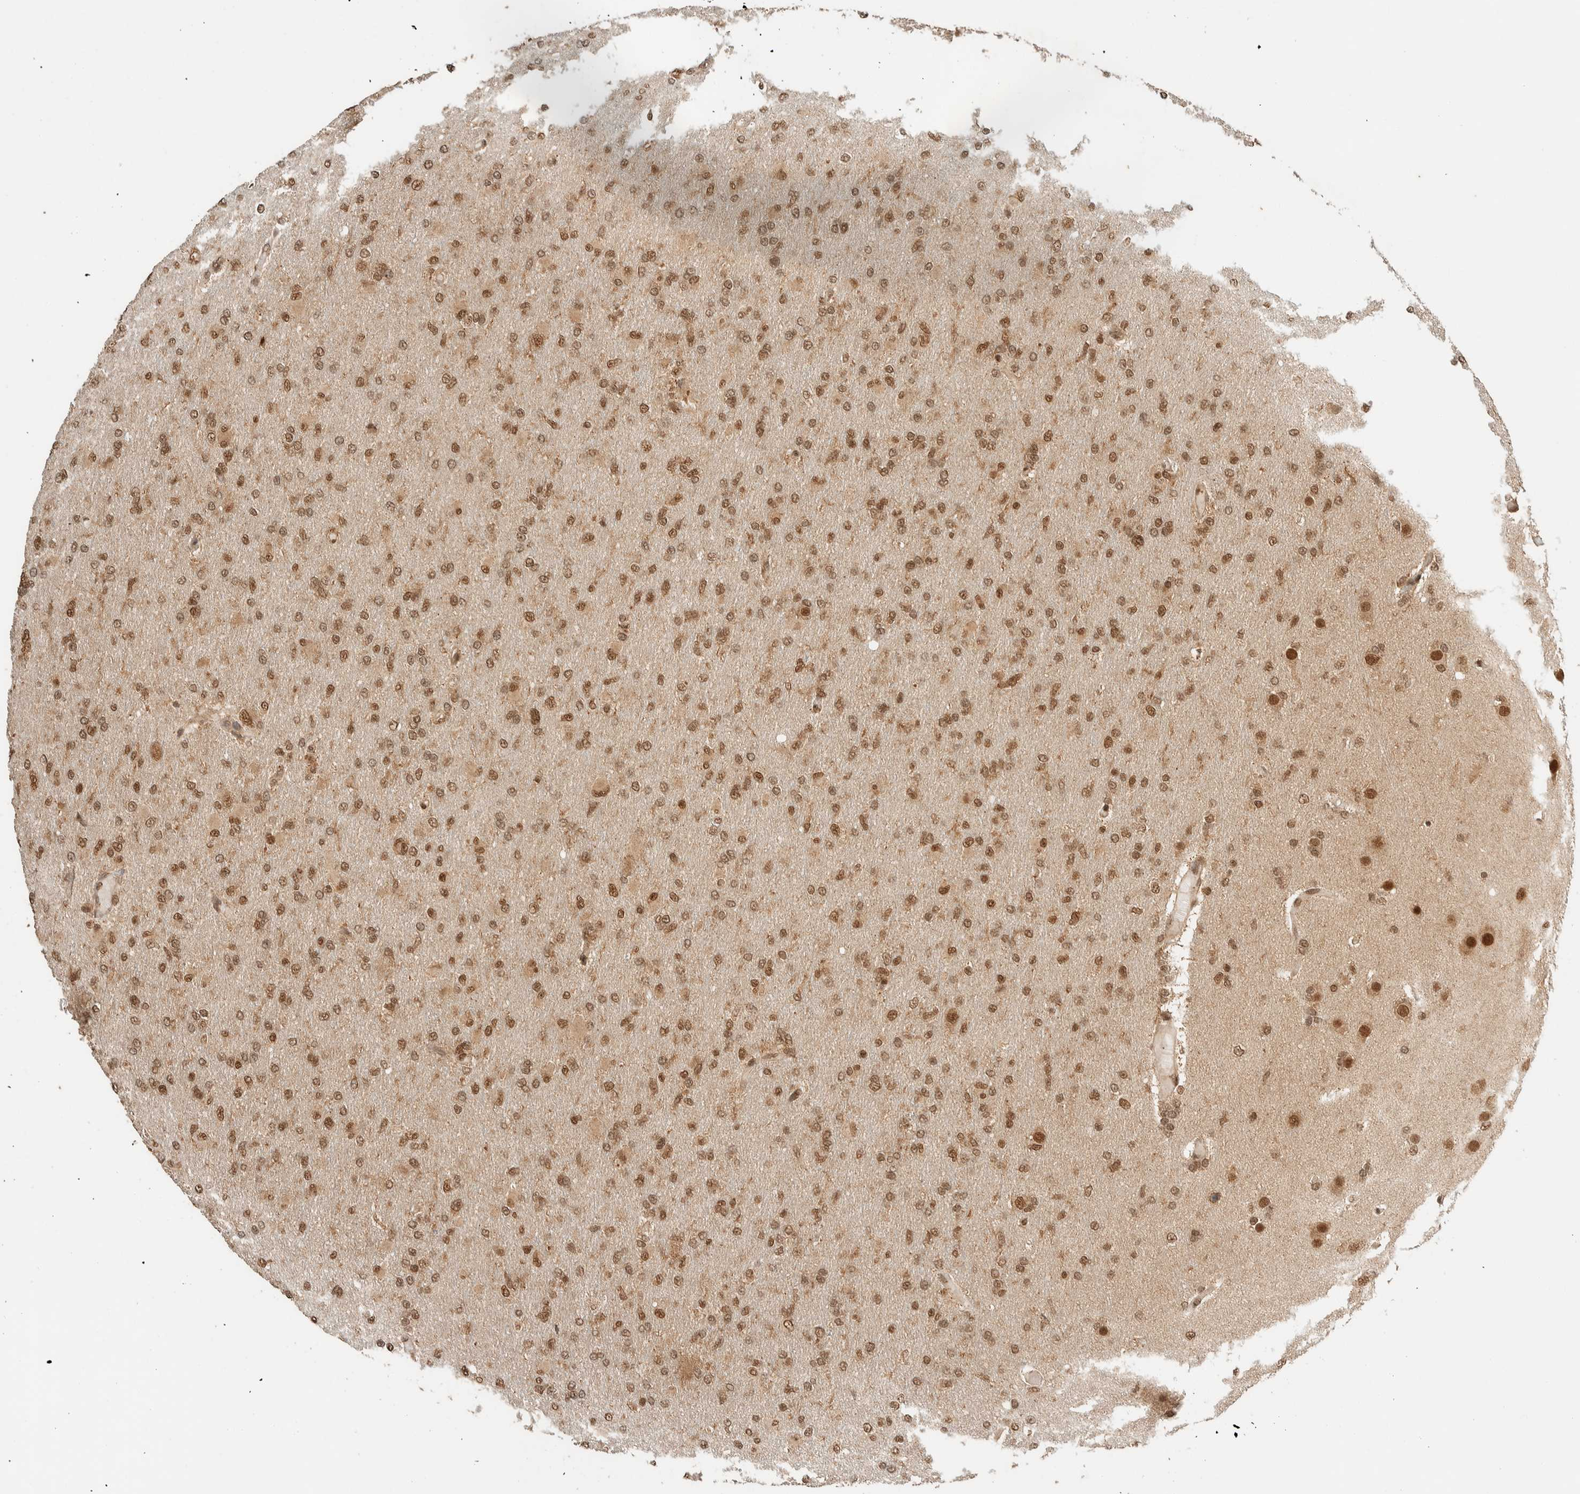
{"staining": {"intensity": "moderate", "quantity": ">75%", "location": "cytoplasmic/membranous,nuclear"}, "tissue": "glioma", "cell_type": "Tumor cells", "image_type": "cancer", "snomed": [{"axis": "morphology", "description": "Glioma, malignant, High grade"}, {"axis": "topography", "description": "Cerebral cortex"}], "caption": "Immunohistochemistry (DAB (3,3'-diaminobenzidine)) staining of human glioma shows moderate cytoplasmic/membranous and nuclear protein positivity in about >75% of tumor cells.", "gene": "ZBTB2", "patient": {"sex": "female", "age": 36}}